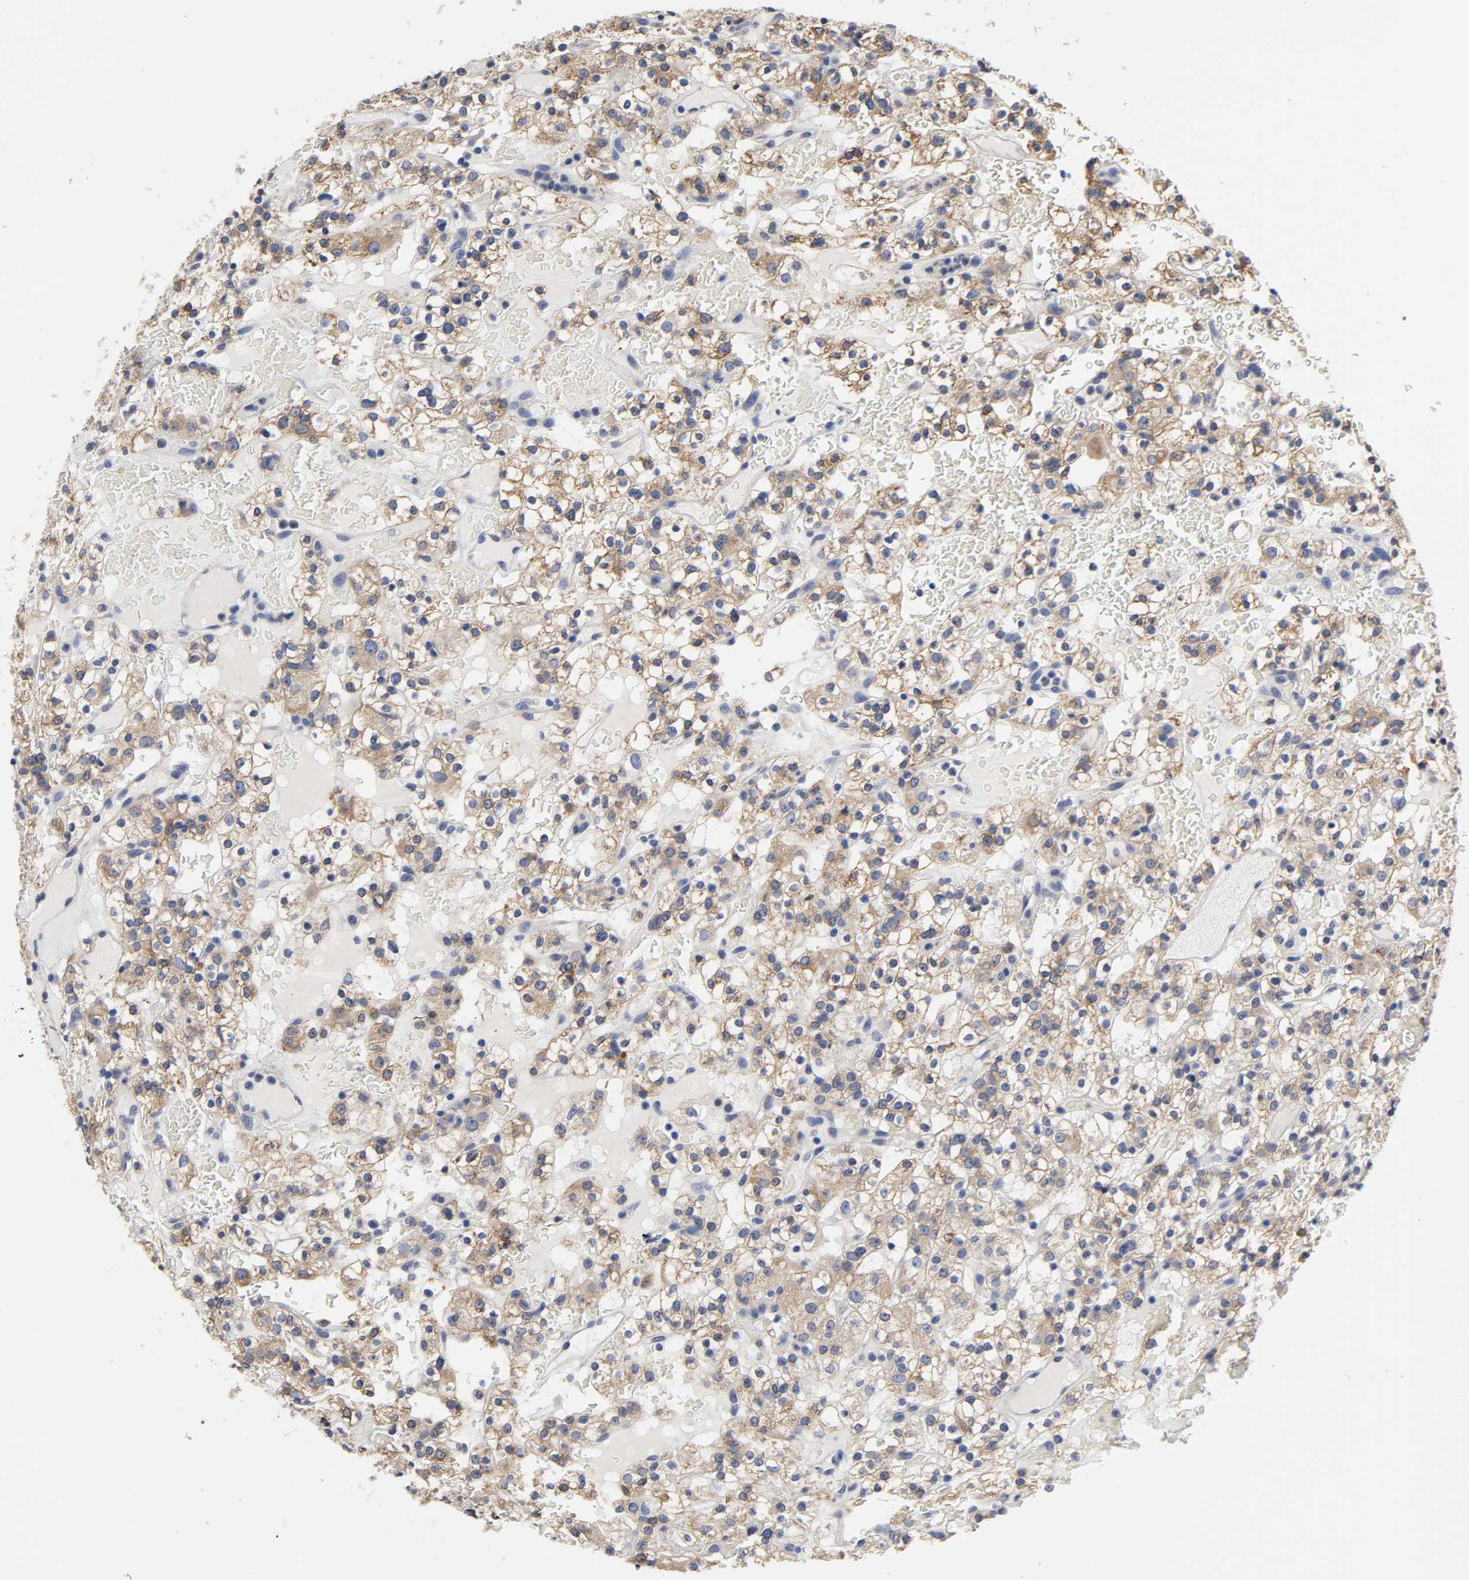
{"staining": {"intensity": "weak", "quantity": ">75%", "location": "cytoplasmic/membranous"}, "tissue": "renal cancer", "cell_type": "Tumor cells", "image_type": "cancer", "snomed": [{"axis": "morphology", "description": "Normal tissue, NOS"}, {"axis": "morphology", "description": "Adenocarcinoma, NOS"}, {"axis": "topography", "description": "Kidney"}], "caption": "Renal cancer tissue demonstrates weak cytoplasmic/membranous positivity in approximately >75% of tumor cells (Stains: DAB (3,3'-diaminobenzidine) in brown, nuclei in blue, Microscopy: brightfield microscopy at high magnification).", "gene": "HCK", "patient": {"sex": "female", "age": 72}}